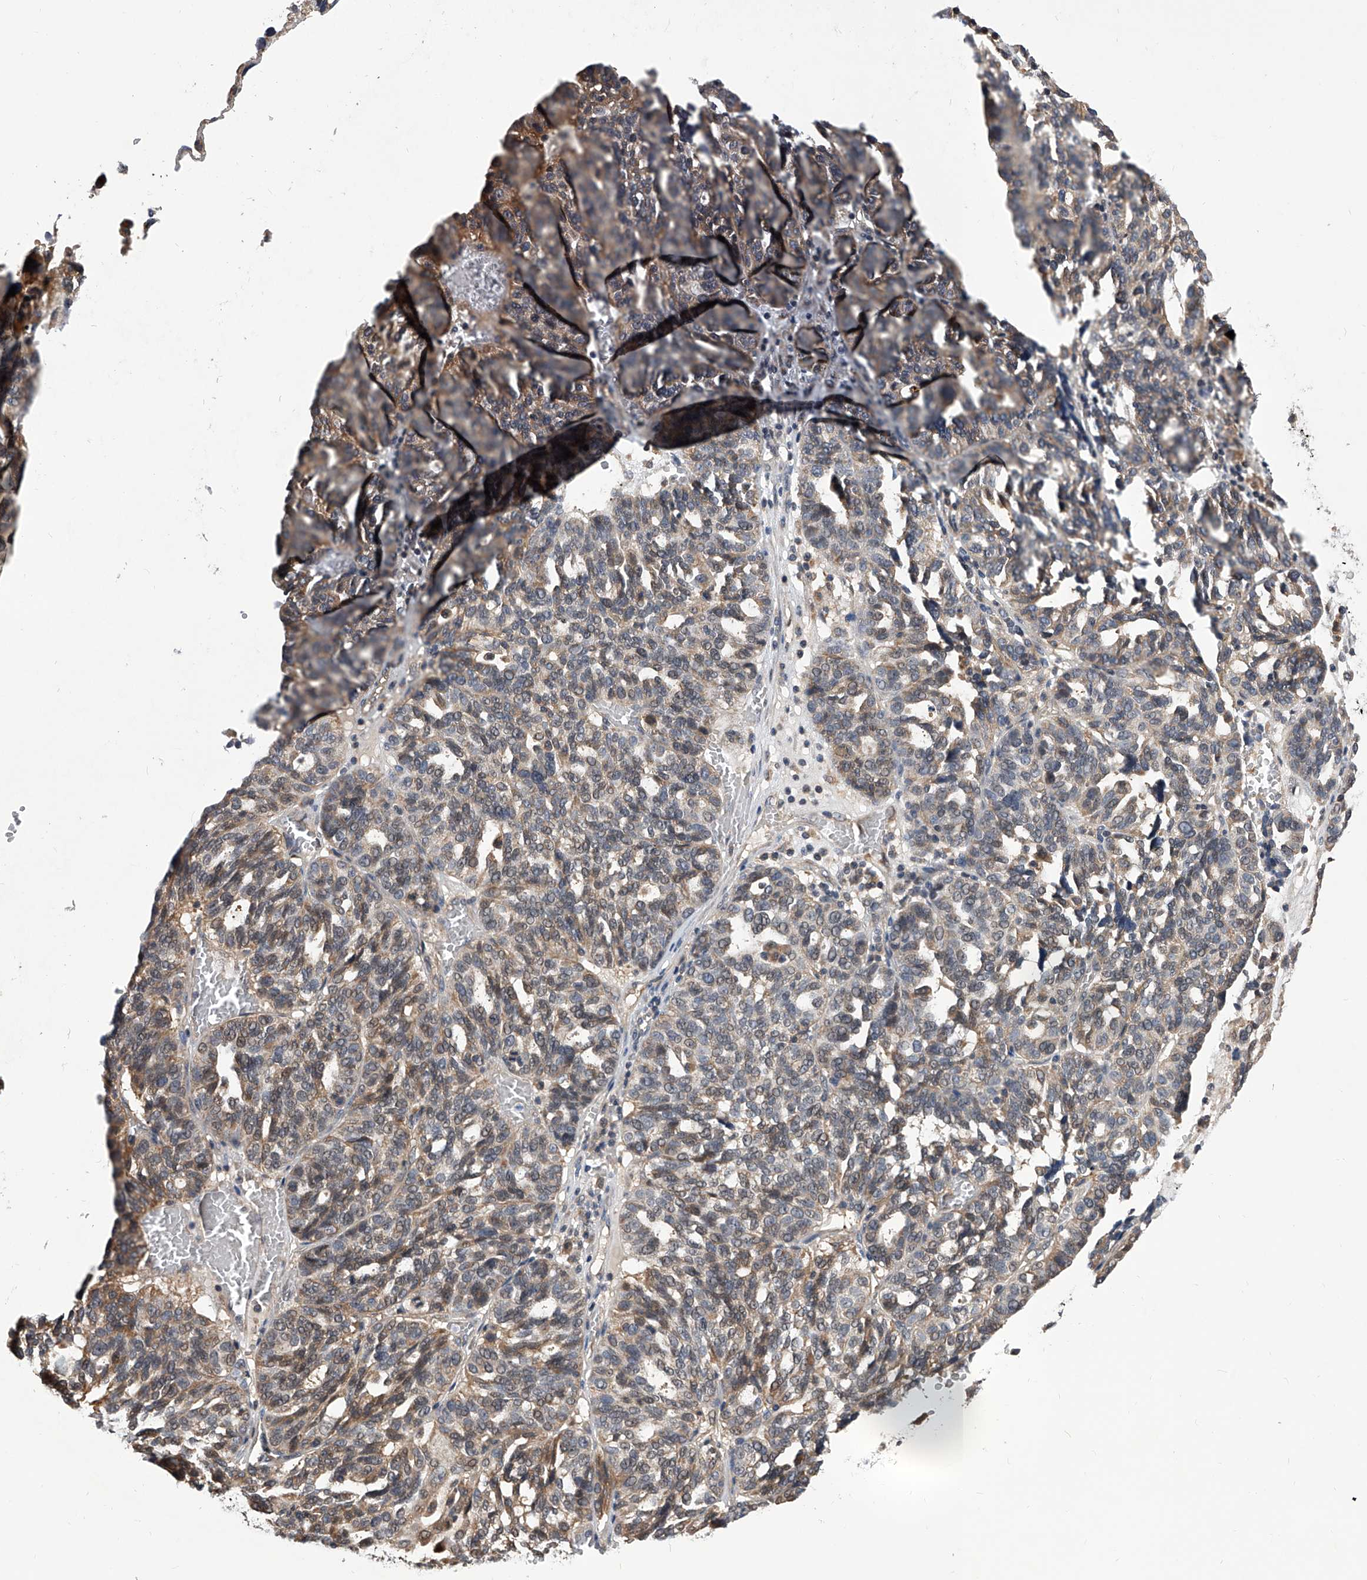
{"staining": {"intensity": "moderate", "quantity": "<25%", "location": "cytoplasmic/membranous"}, "tissue": "ovarian cancer", "cell_type": "Tumor cells", "image_type": "cancer", "snomed": [{"axis": "morphology", "description": "Cystadenocarcinoma, serous, NOS"}, {"axis": "topography", "description": "Ovary"}], "caption": "Serous cystadenocarcinoma (ovarian) tissue shows moderate cytoplasmic/membranous positivity in approximately <25% of tumor cells (Brightfield microscopy of DAB IHC at high magnification).", "gene": "GMDS", "patient": {"sex": "female", "age": 59}}